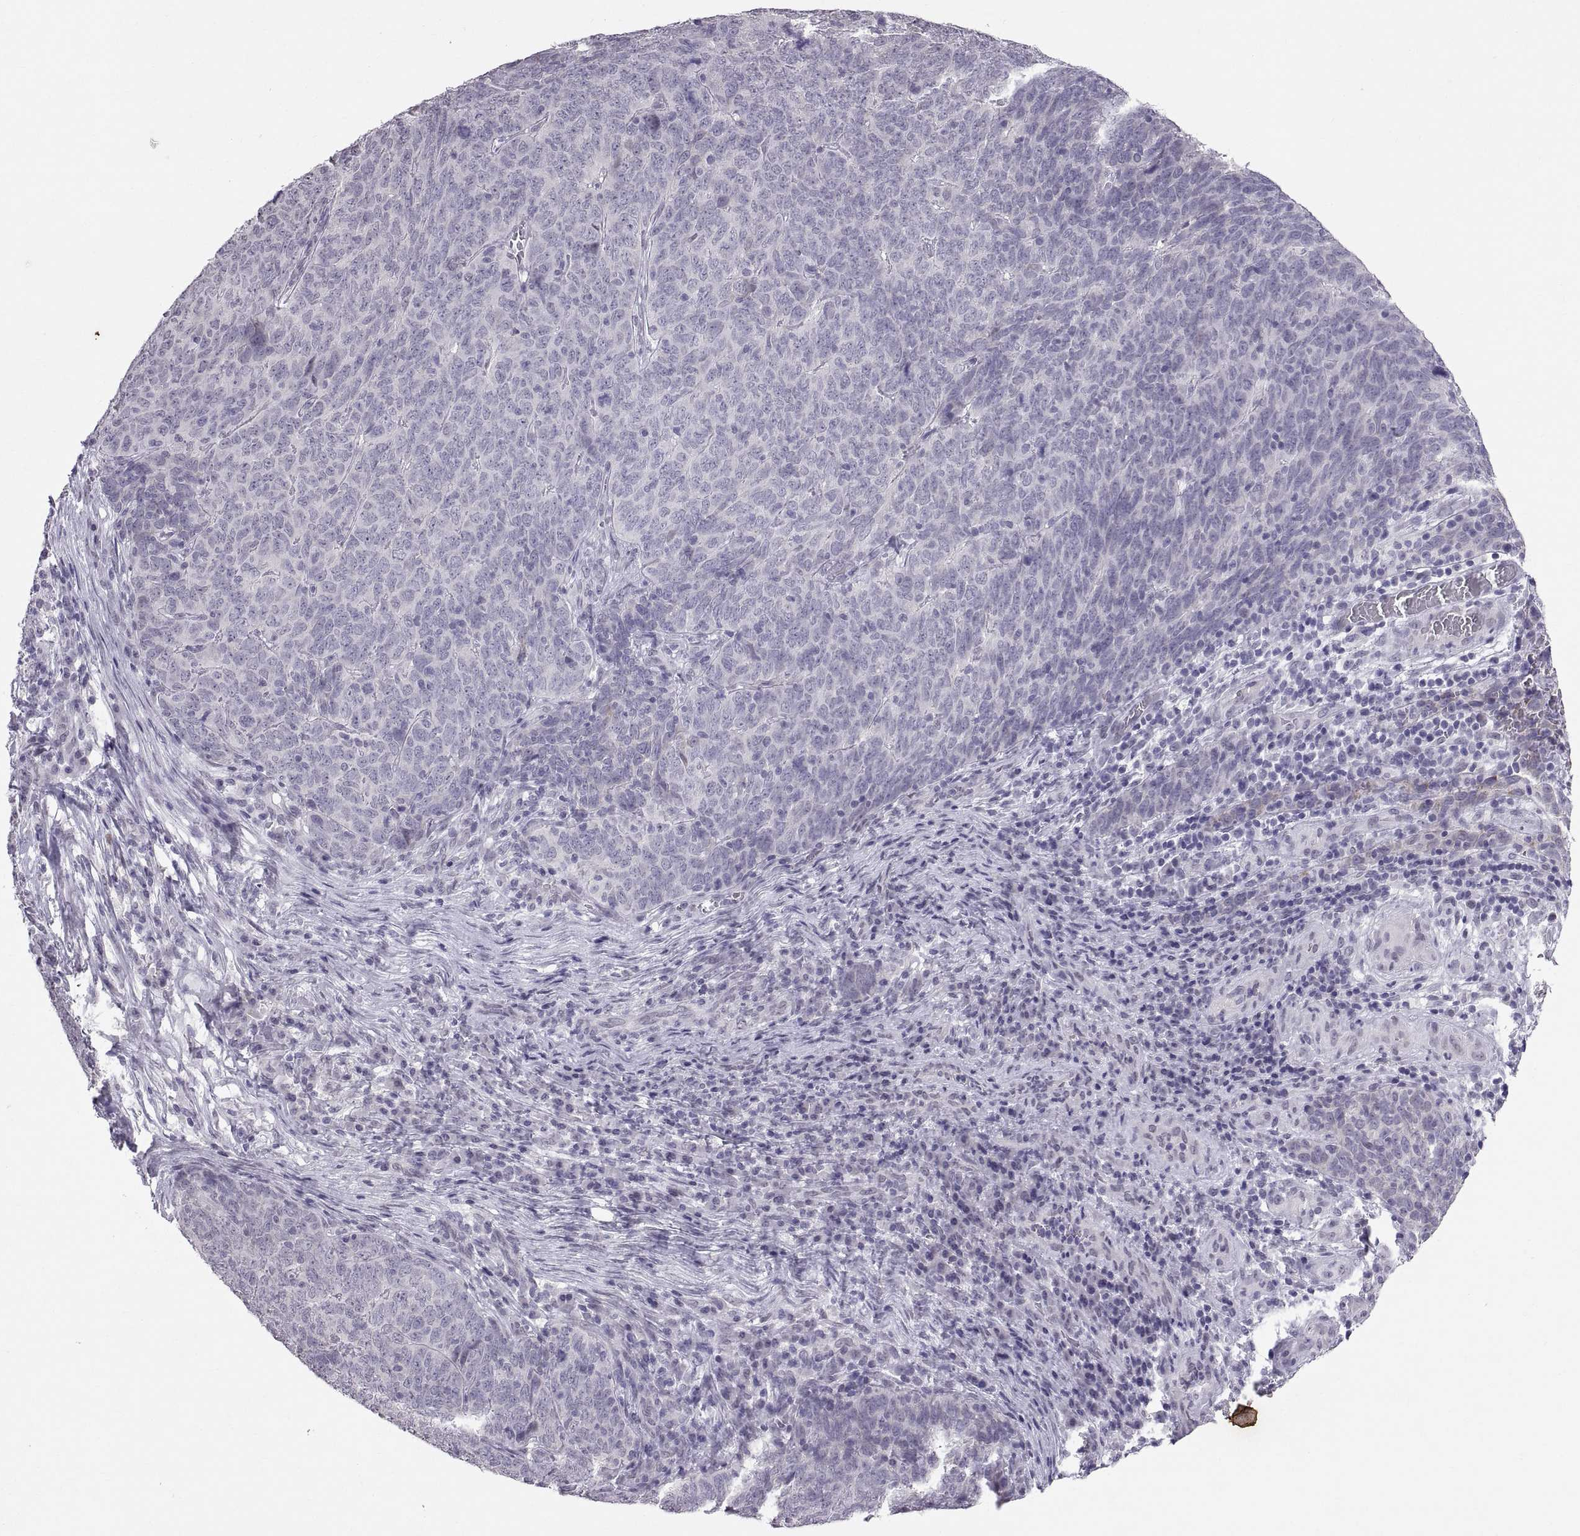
{"staining": {"intensity": "negative", "quantity": "none", "location": "none"}, "tissue": "skin cancer", "cell_type": "Tumor cells", "image_type": "cancer", "snomed": [{"axis": "morphology", "description": "Squamous cell carcinoma, NOS"}, {"axis": "topography", "description": "Skin"}, {"axis": "topography", "description": "Anal"}], "caption": "Human skin squamous cell carcinoma stained for a protein using IHC exhibits no expression in tumor cells.", "gene": "KRT77", "patient": {"sex": "female", "age": 51}}